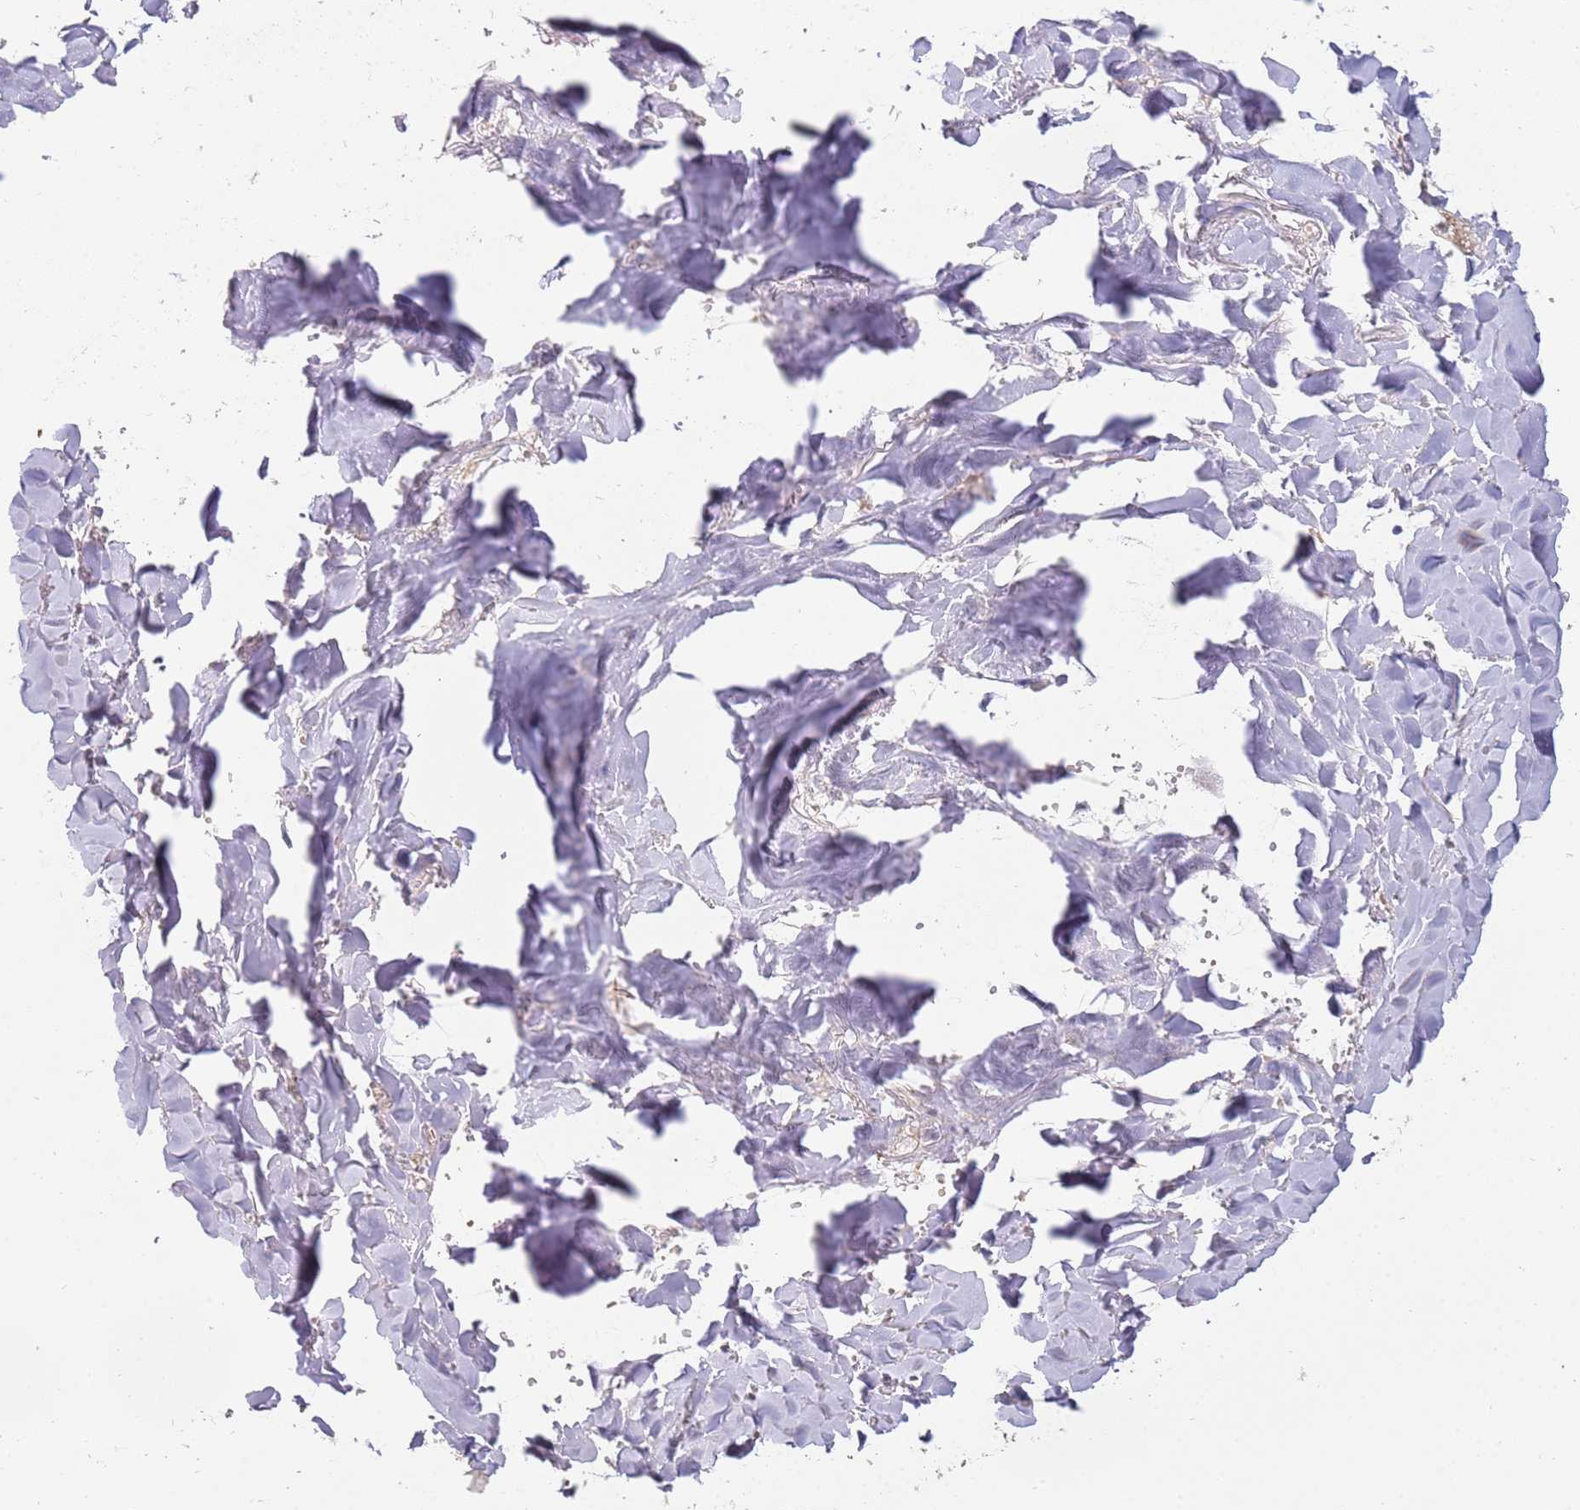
{"staining": {"intensity": "negative", "quantity": "none", "location": "none"}, "tissue": "adipose tissue", "cell_type": "Adipocytes", "image_type": "normal", "snomed": [{"axis": "morphology", "description": "Normal tissue, NOS"}, {"axis": "topography", "description": "Salivary gland"}, {"axis": "topography", "description": "Peripheral nerve tissue"}], "caption": "IHC photomicrograph of benign adipose tissue stained for a protein (brown), which shows no staining in adipocytes.", "gene": "NMUR2", "patient": {"sex": "male", "age": 38}}